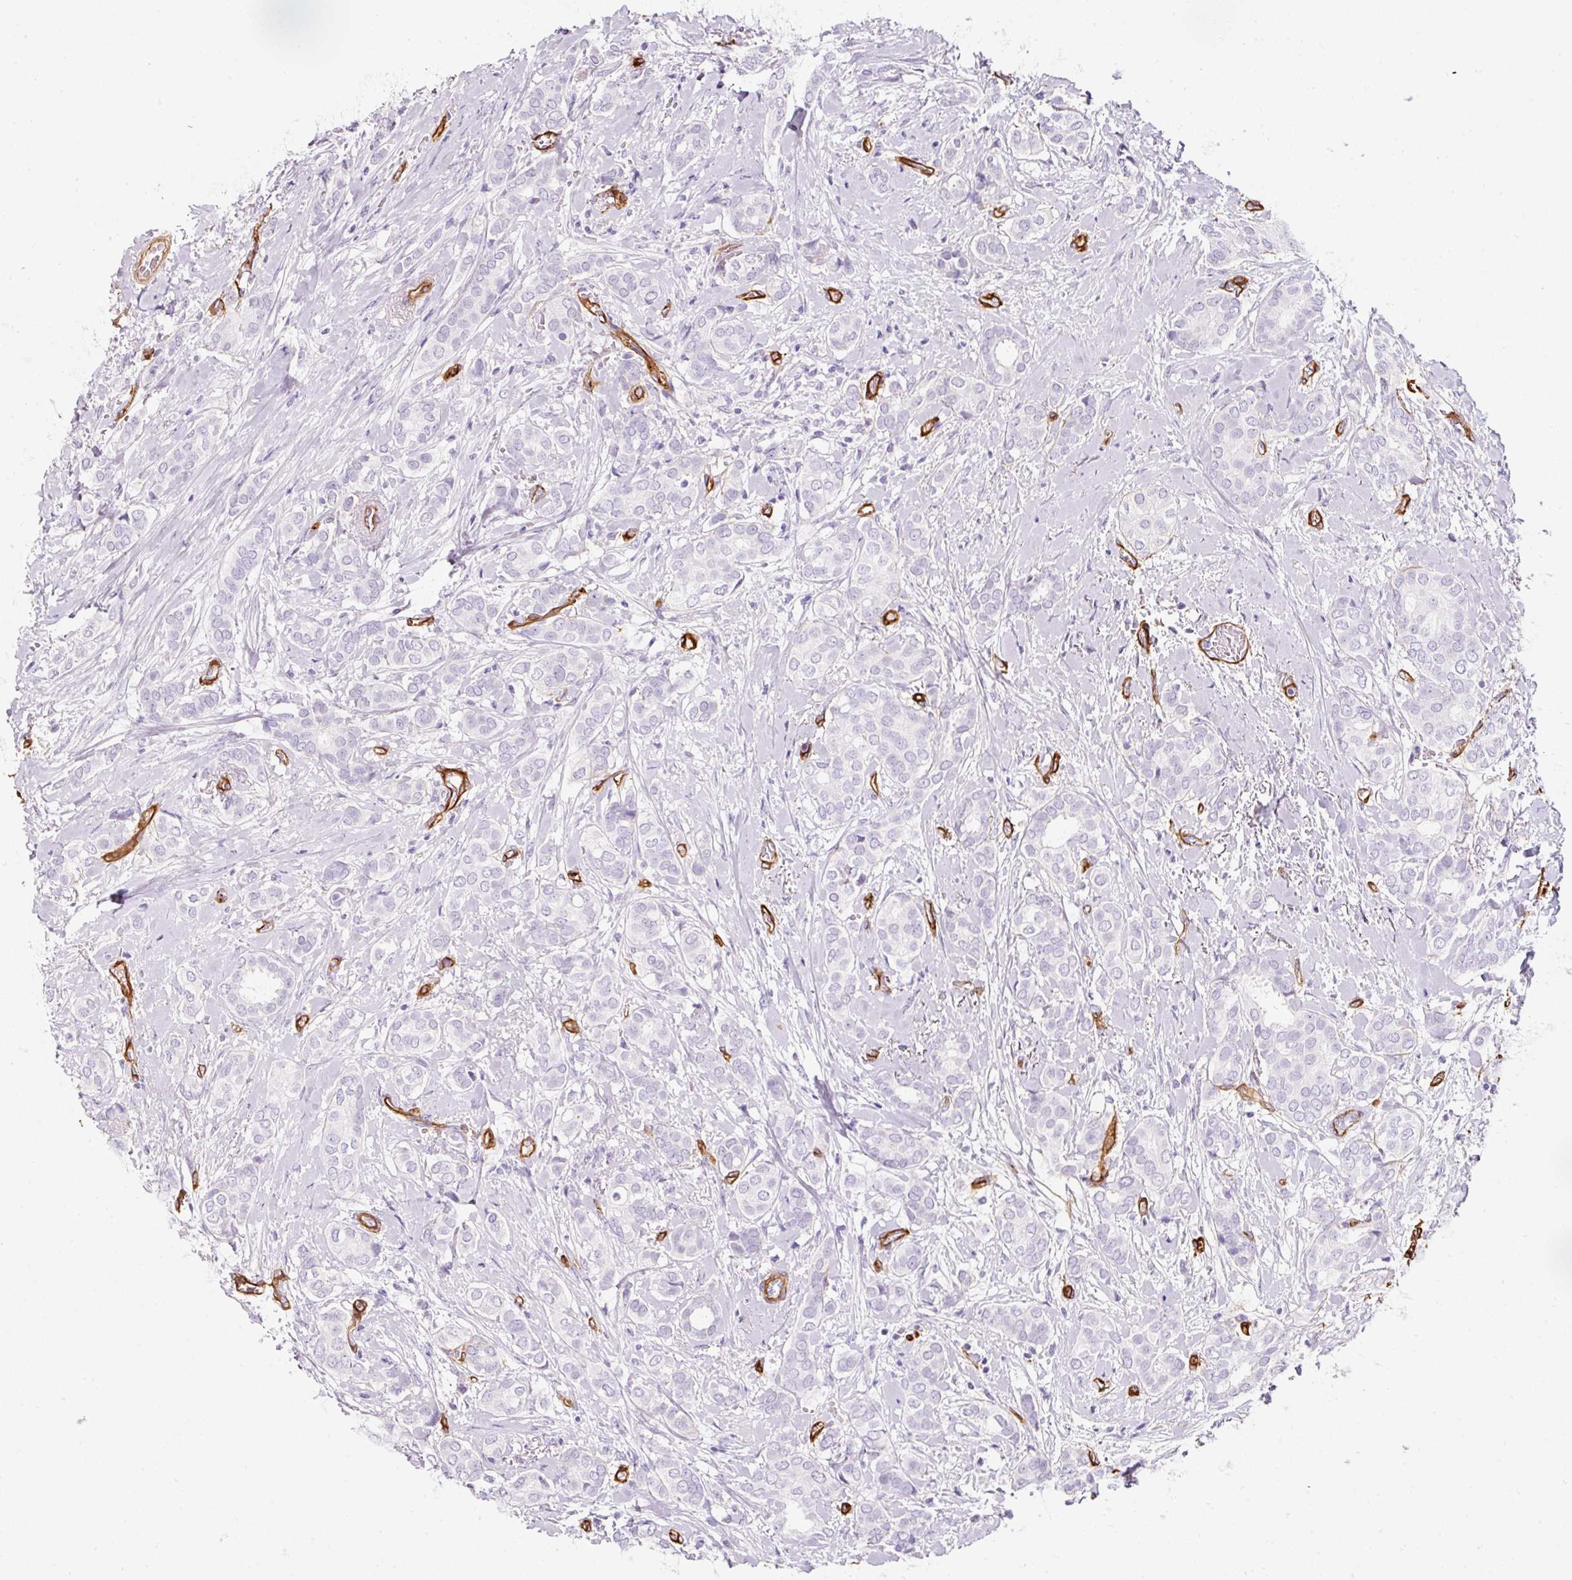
{"staining": {"intensity": "negative", "quantity": "none", "location": "none"}, "tissue": "breast cancer", "cell_type": "Tumor cells", "image_type": "cancer", "snomed": [{"axis": "morphology", "description": "Duct carcinoma"}, {"axis": "topography", "description": "Breast"}], "caption": "Tumor cells are negative for protein expression in human breast cancer (intraductal carcinoma).", "gene": "LOXL4", "patient": {"sex": "female", "age": 73}}